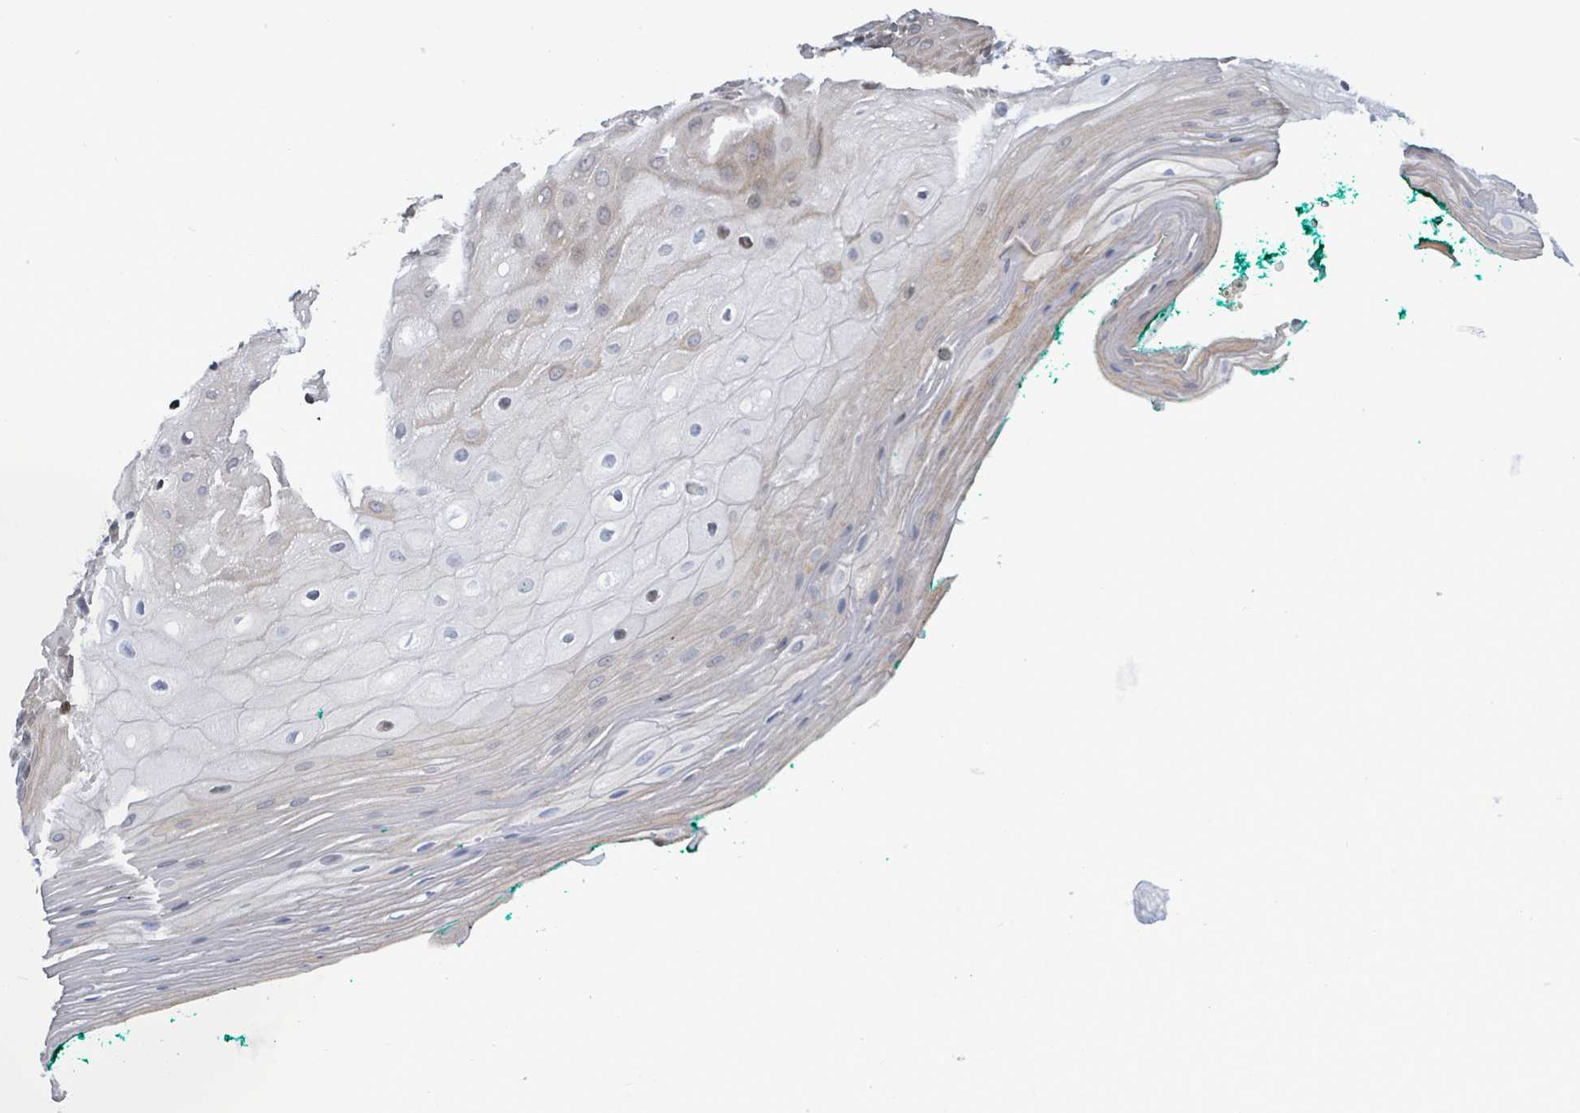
{"staining": {"intensity": "moderate", "quantity": "25%-75%", "location": "cytoplasmic/membranous,nuclear"}, "tissue": "oral mucosa", "cell_type": "Squamous epithelial cells", "image_type": "normal", "snomed": [{"axis": "morphology", "description": "Normal tissue, NOS"}, {"axis": "morphology", "description": "Squamous cell carcinoma, NOS"}, {"axis": "topography", "description": "Oral tissue"}, {"axis": "topography", "description": "Tounge, NOS"}, {"axis": "topography", "description": "Head-Neck"}], "caption": "A high-resolution photomicrograph shows immunohistochemistry staining of benign oral mucosa, which demonstrates moderate cytoplasmic/membranous,nuclear positivity in approximately 25%-75% of squamous epithelial cells.", "gene": "DMRTC1B", "patient": {"sex": "male", "age": 79}}